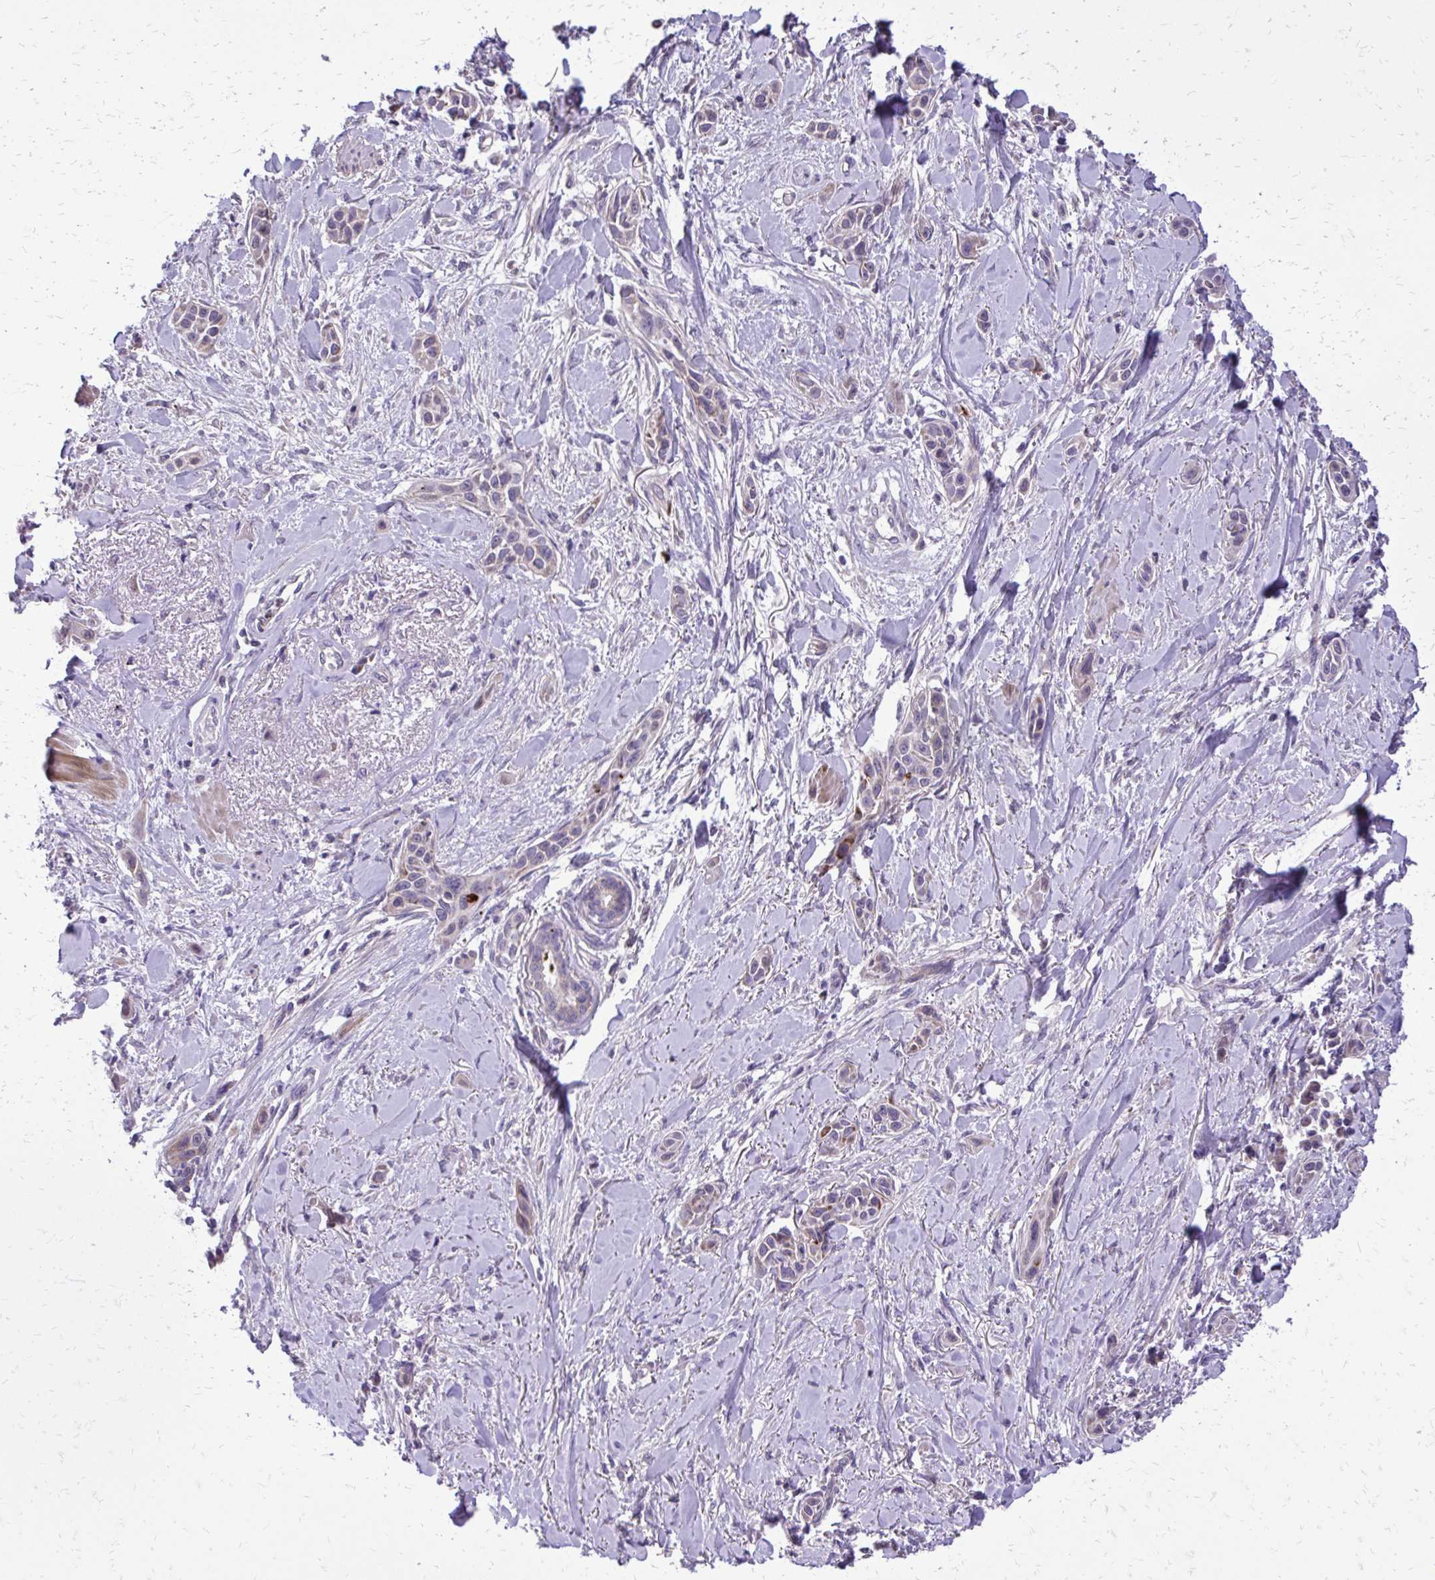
{"staining": {"intensity": "weak", "quantity": "<25%", "location": "cytoplasmic/membranous"}, "tissue": "skin cancer", "cell_type": "Tumor cells", "image_type": "cancer", "snomed": [{"axis": "morphology", "description": "Squamous cell carcinoma, NOS"}, {"axis": "topography", "description": "Skin"}], "caption": "Immunohistochemical staining of squamous cell carcinoma (skin) reveals no significant staining in tumor cells.", "gene": "ABCC3", "patient": {"sex": "female", "age": 69}}